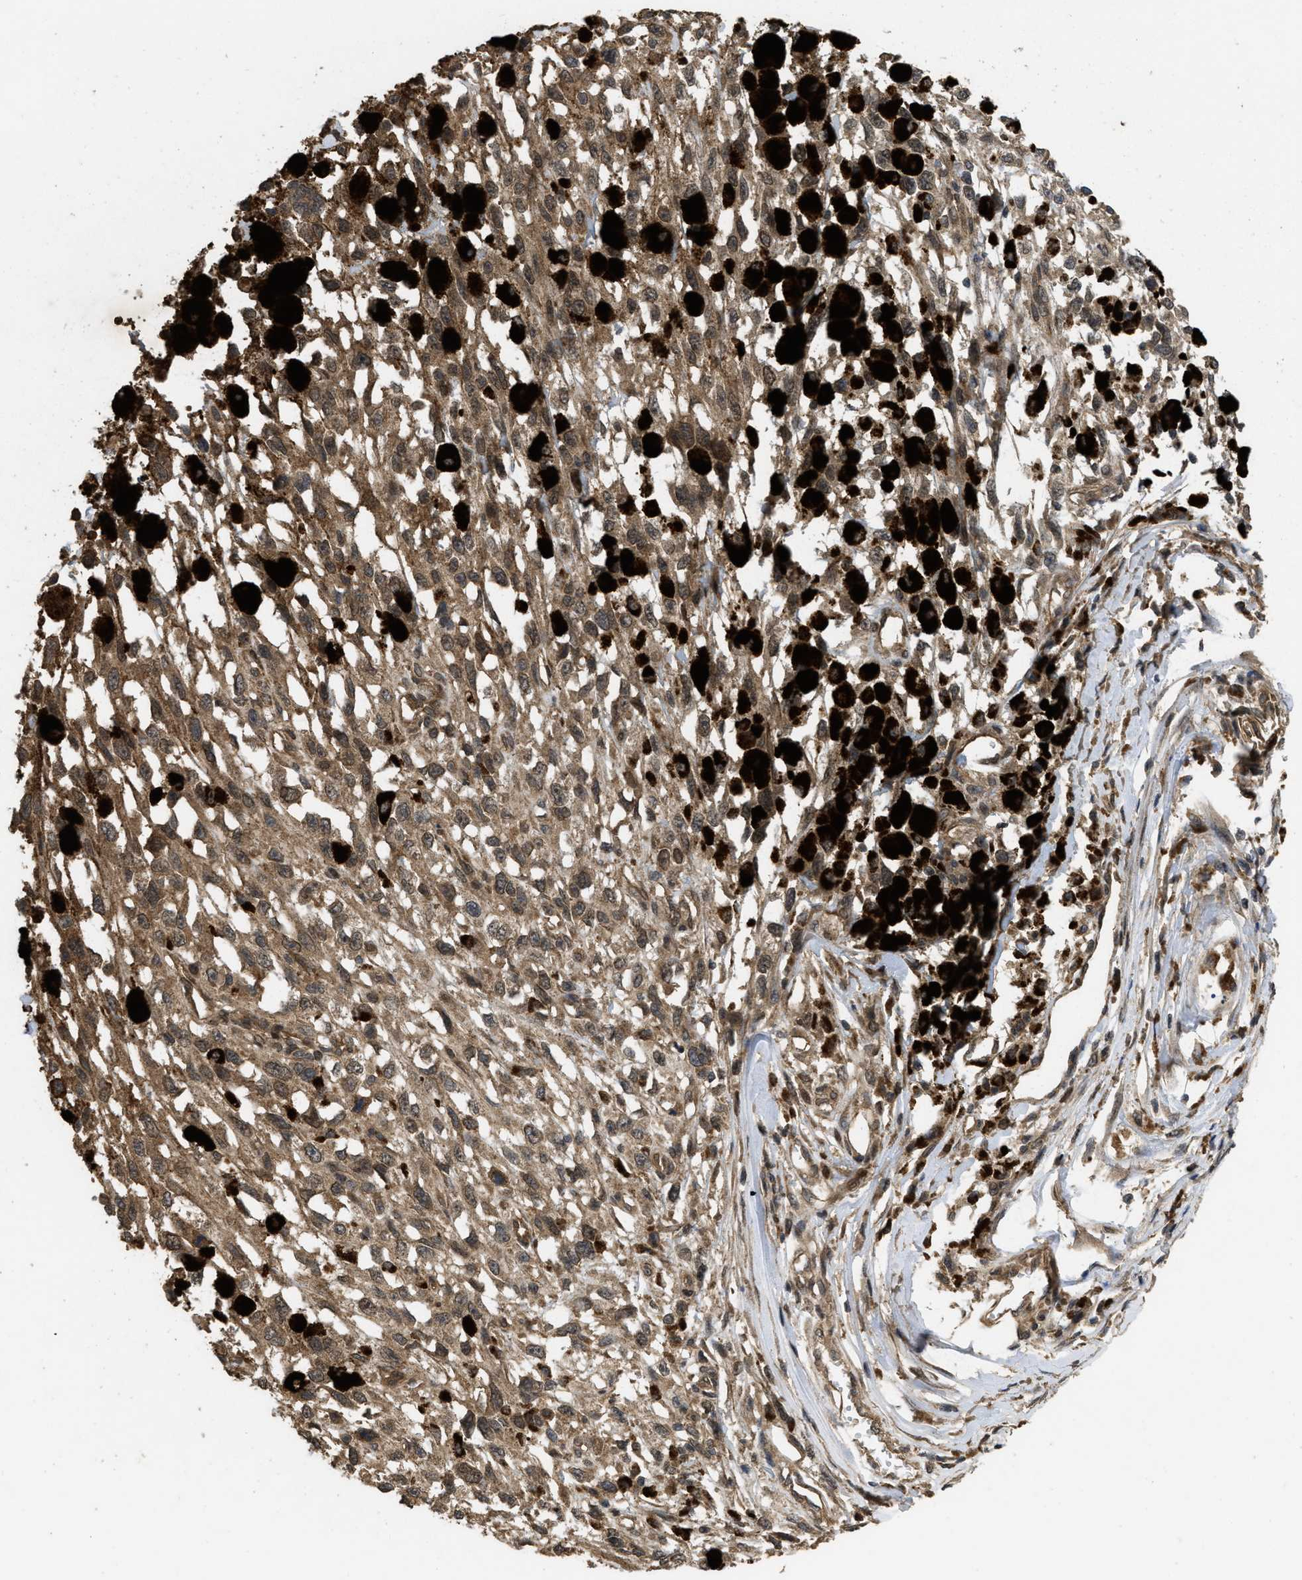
{"staining": {"intensity": "moderate", "quantity": ">75%", "location": "cytoplasmic/membranous"}, "tissue": "melanoma", "cell_type": "Tumor cells", "image_type": "cancer", "snomed": [{"axis": "morphology", "description": "Malignant melanoma, Metastatic site"}, {"axis": "topography", "description": "Lymph node"}], "caption": "High-power microscopy captured an immunohistochemistry histopathology image of melanoma, revealing moderate cytoplasmic/membranous staining in about >75% of tumor cells.", "gene": "FZD6", "patient": {"sex": "male", "age": 59}}